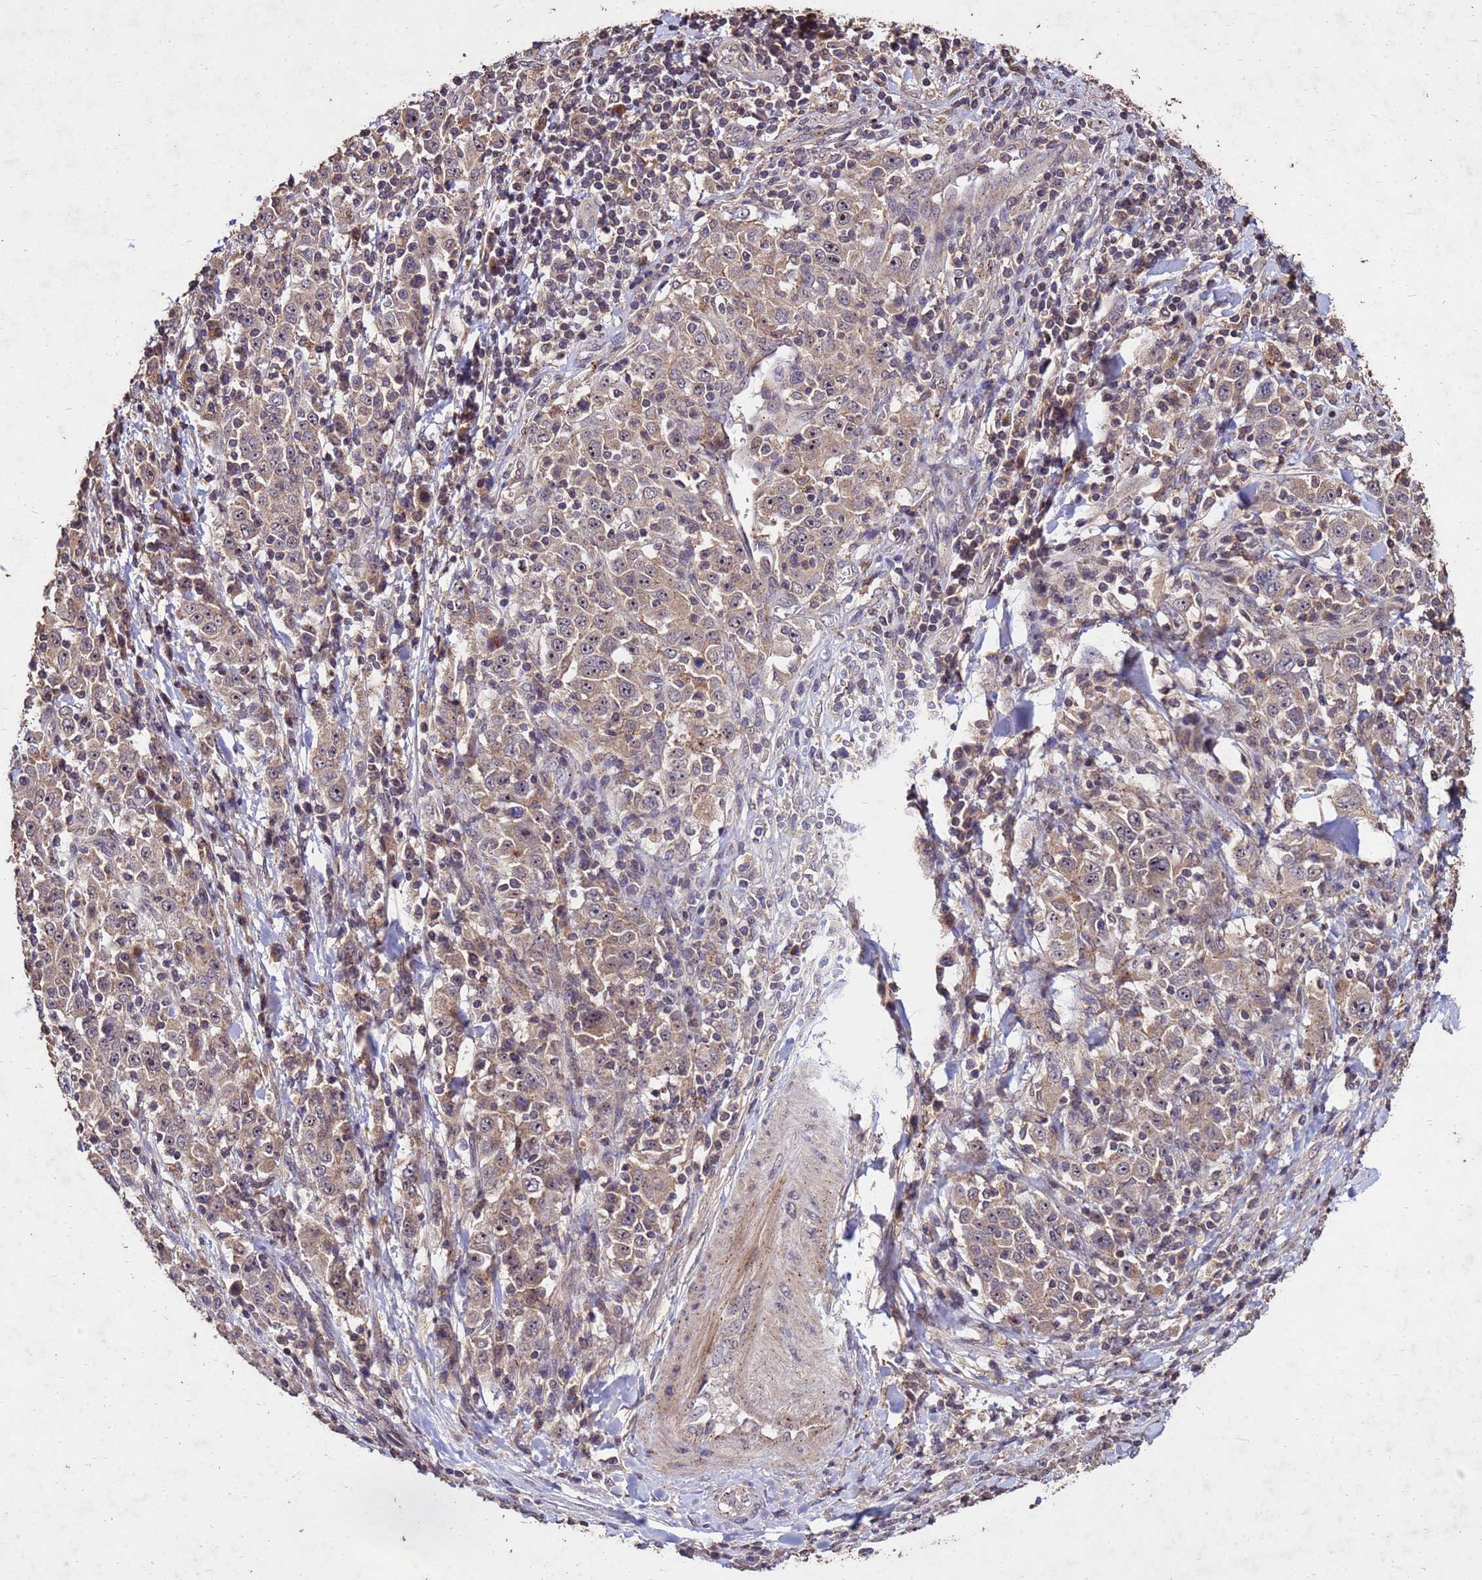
{"staining": {"intensity": "weak", "quantity": ">75%", "location": "cytoplasmic/membranous"}, "tissue": "stomach cancer", "cell_type": "Tumor cells", "image_type": "cancer", "snomed": [{"axis": "morphology", "description": "Normal tissue, NOS"}, {"axis": "morphology", "description": "Adenocarcinoma, NOS"}, {"axis": "topography", "description": "Stomach, upper"}, {"axis": "topography", "description": "Stomach"}], "caption": "A brown stain labels weak cytoplasmic/membranous positivity of a protein in stomach cancer (adenocarcinoma) tumor cells. The staining is performed using DAB (3,3'-diaminobenzidine) brown chromogen to label protein expression. The nuclei are counter-stained blue using hematoxylin.", "gene": "TOR4A", "patient": {"sex": "male", "age": 59}}